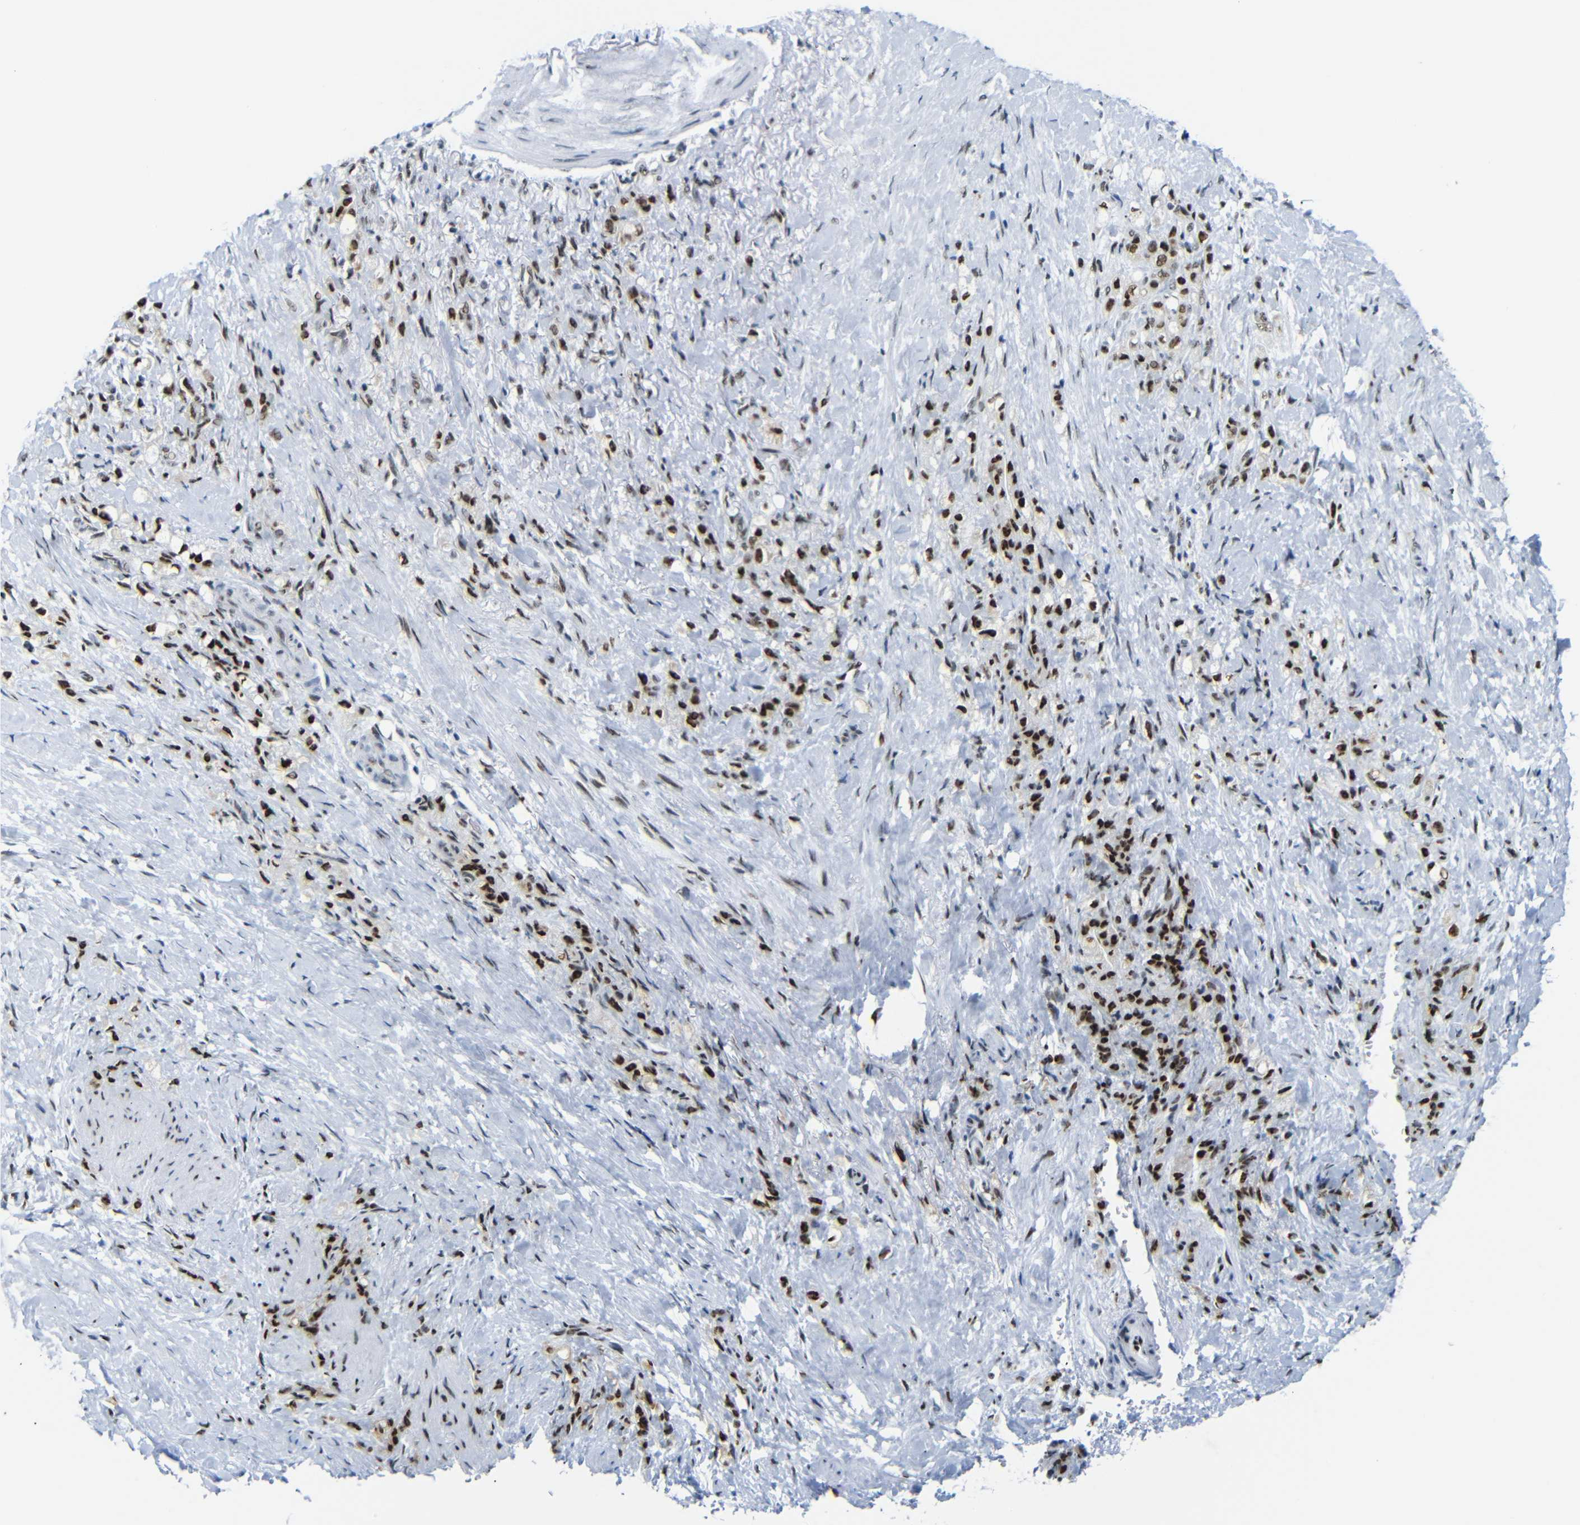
{"staining": {"intensity": "strong", "quantity": ">75%", "location": "nuclear"}, "tissue": "stomach cancer", "cell_type": "Tumor cells", "image_type": "cancer", "snomed": [{"axis": "morphology", "description": "Adenocarcinoma, NOS"}, {"axis": "topography", "description": "Stomach"}], "caption": "Strong nuclear expression for a protein is seen in about >75% of tumor cells of stomach cancer using IHC.", "gene": "TRA2B", "patient": {"sex": "male", "age": 82}}